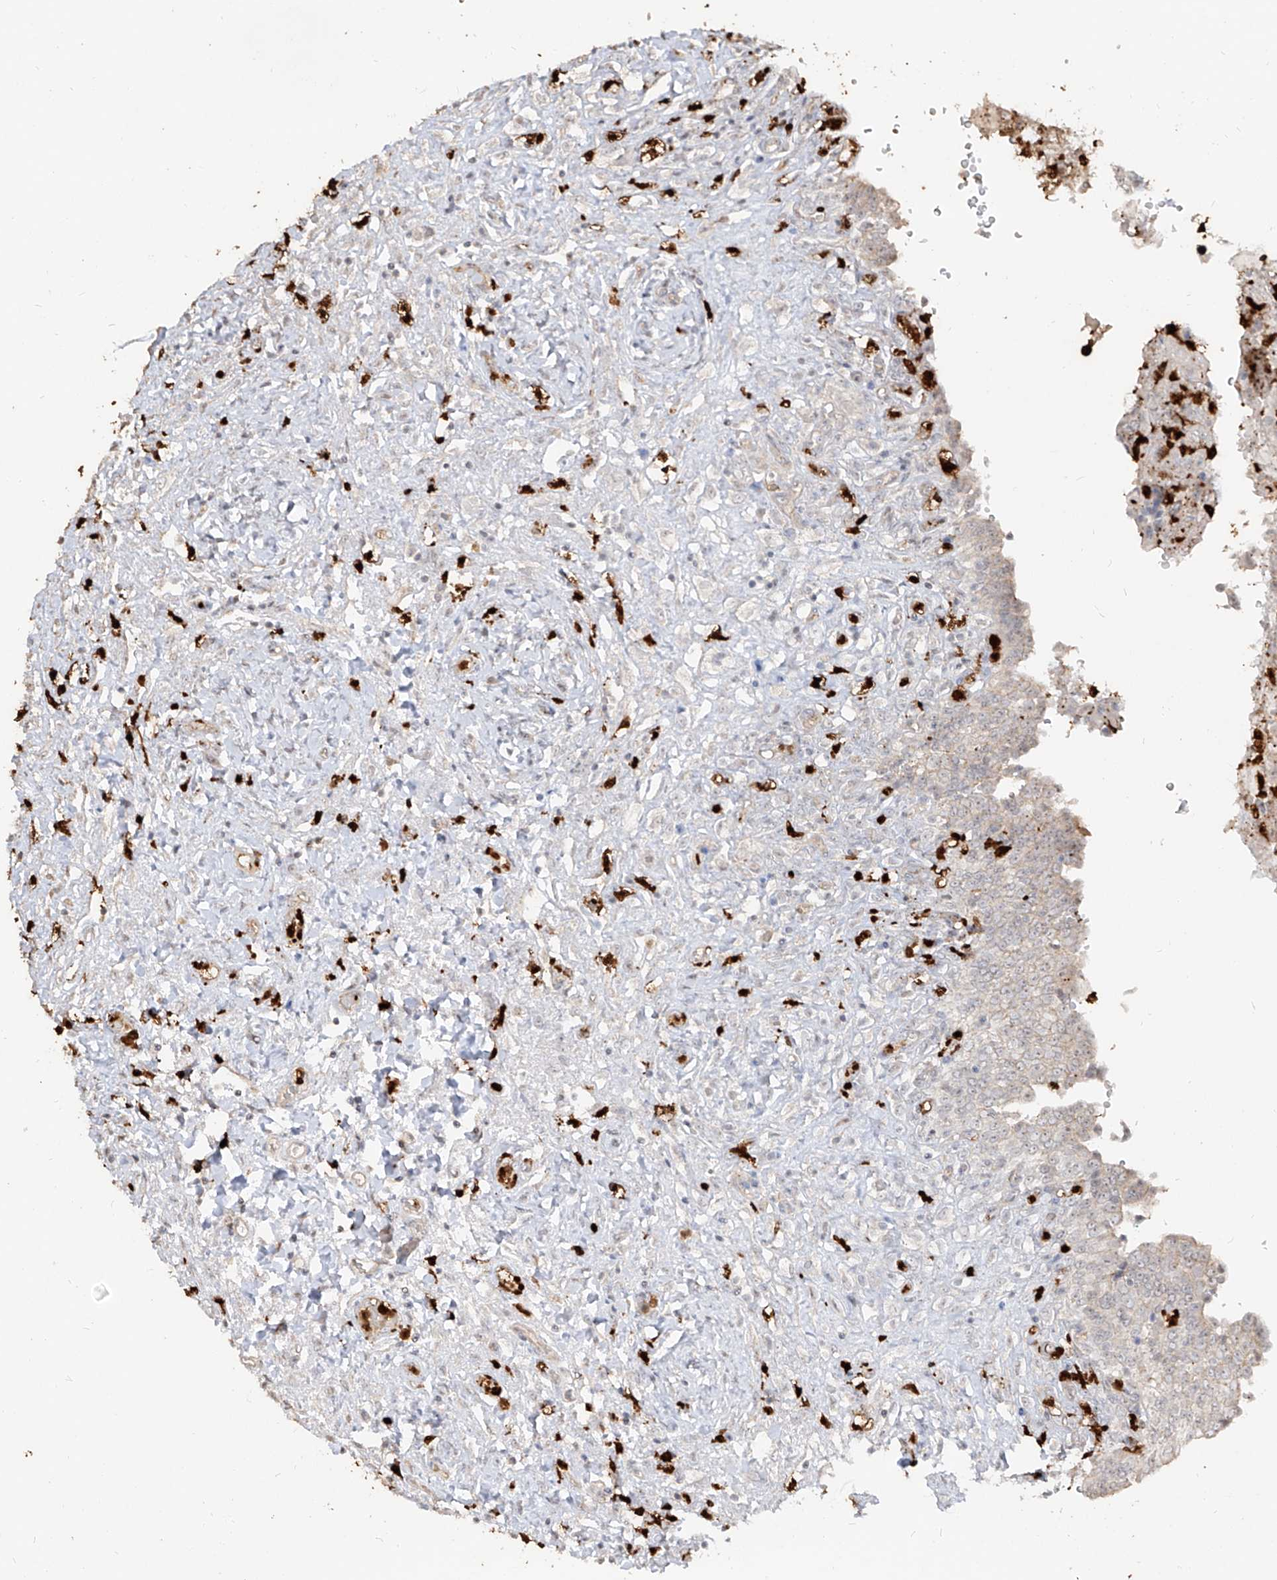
{"staining": {"intensity": "weak", "quantity": "25%-75%", "location": "cytoplasmic/membranous"}, "tissue": "urinary bladder", "cell_type": "Urothelial cells", "image_type": "normal", "snomed": [{"axis": "morphology", "description": "Urothelial carcinoma, High grade"}, {"axis": "topography", "description": "Urinary bladder"}], "caption": "Immunohistochemistry (IHC) of normal urinary bladder reveals low levels of weak cytoplasmic/membranous staining in approximately 25%-75% of urothelial cells.", "gene": "ZNF227", "patient": {"sex": "male", "age": 46}}